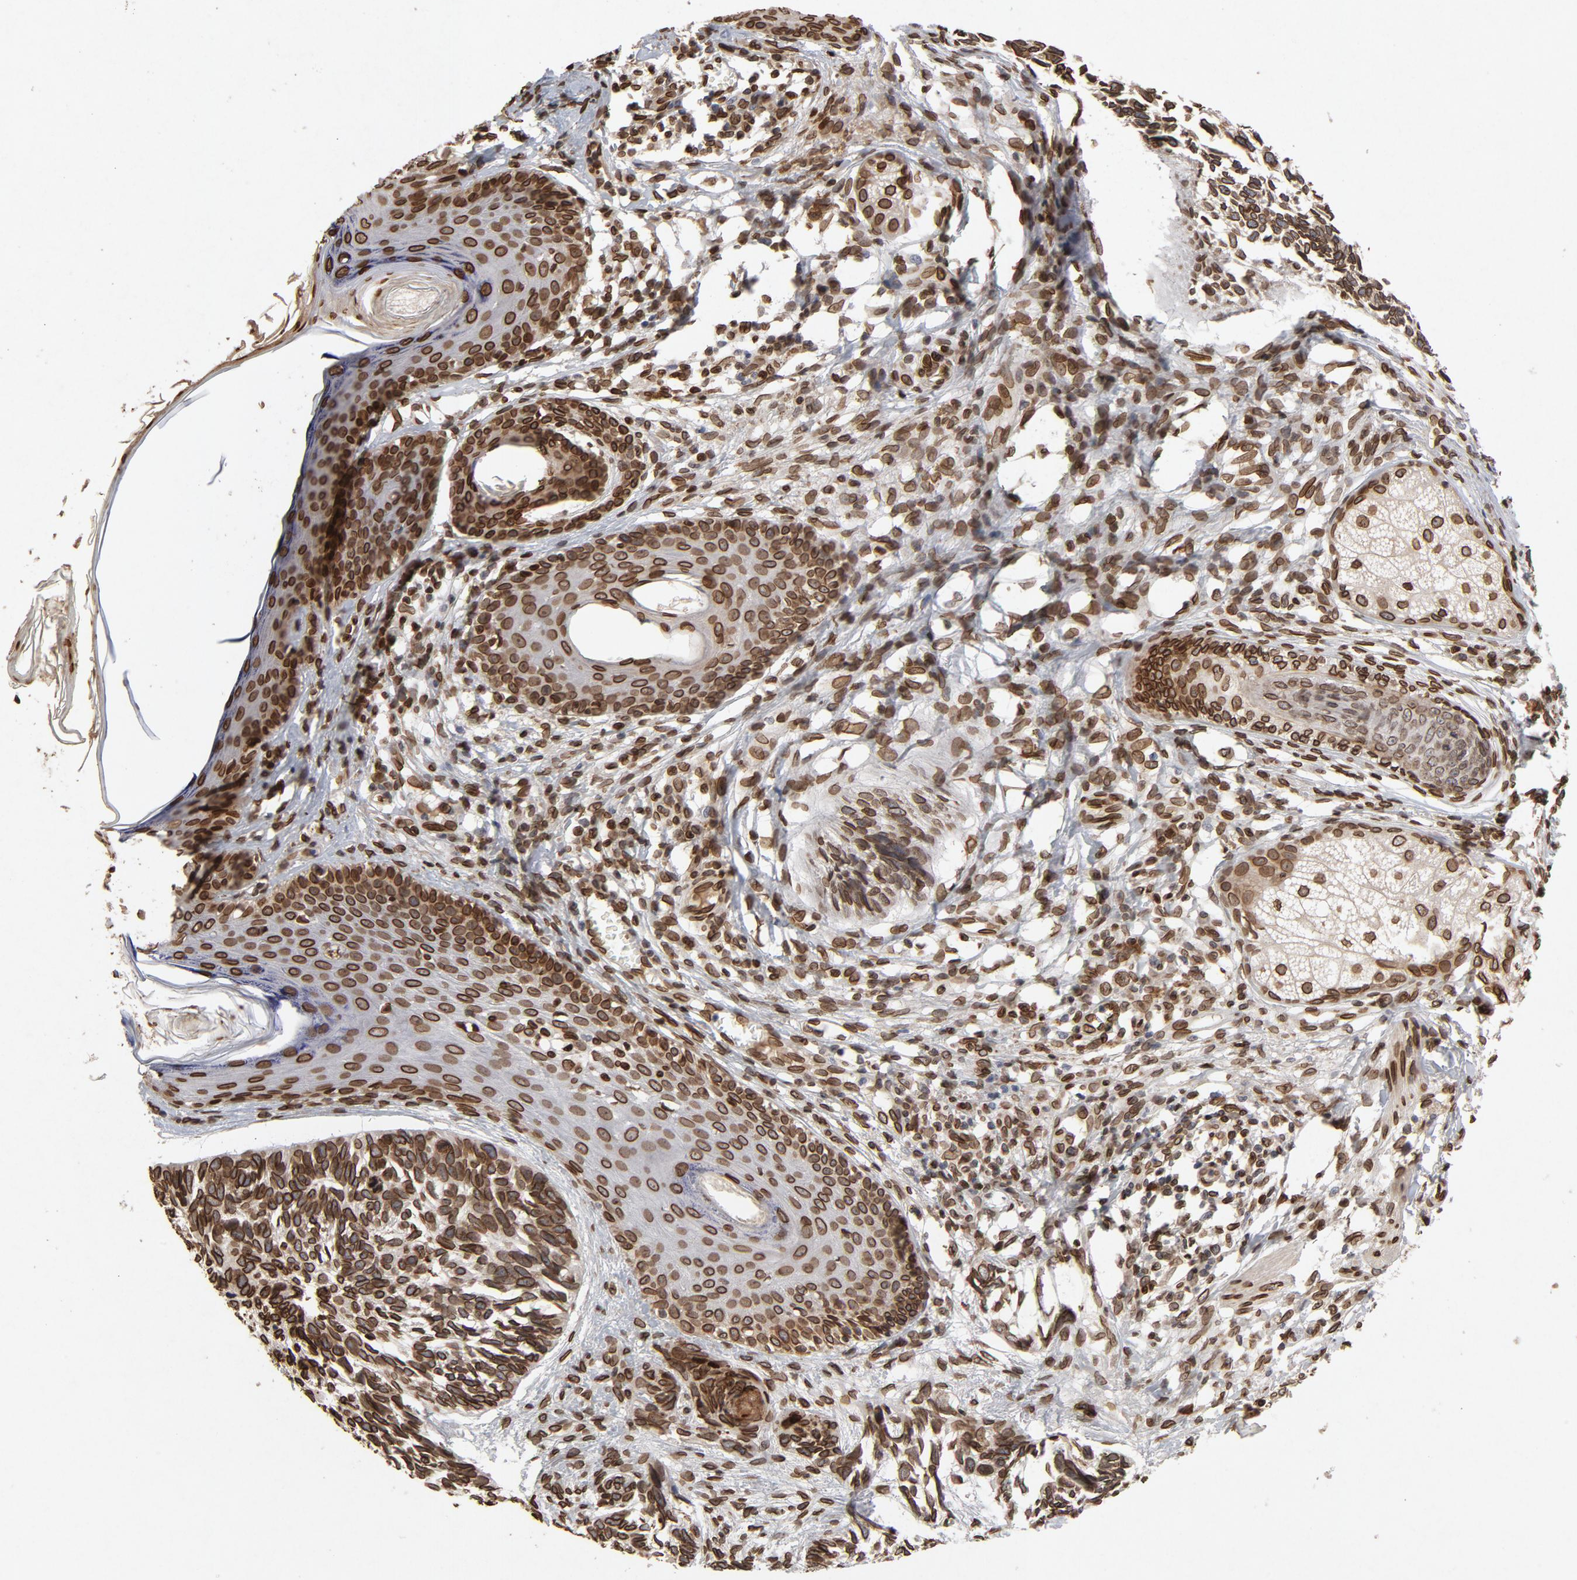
{"staining": {"intensity": "strong", "quantity": ">75%", "location": "cytoplasmic/membranous,nuclear"}, "tissue": "skin cancer", "cell_type": "Tumor cells", "image_type": "cancer", "snomed": [{"axis": "morphology", "description": "Basal cell carcinoma"}, {"axis": "topography", "description": "Skin"}], "caption": "Immunohistochemical staining of skin cancer (basal cell carcinoma) exhibits high levels of strong cytoplasmic/membranous and nuclear expression in about >75% of tumor cells.", "gene": "LMNA", "patient": {"sex": "male", "age": 63}}